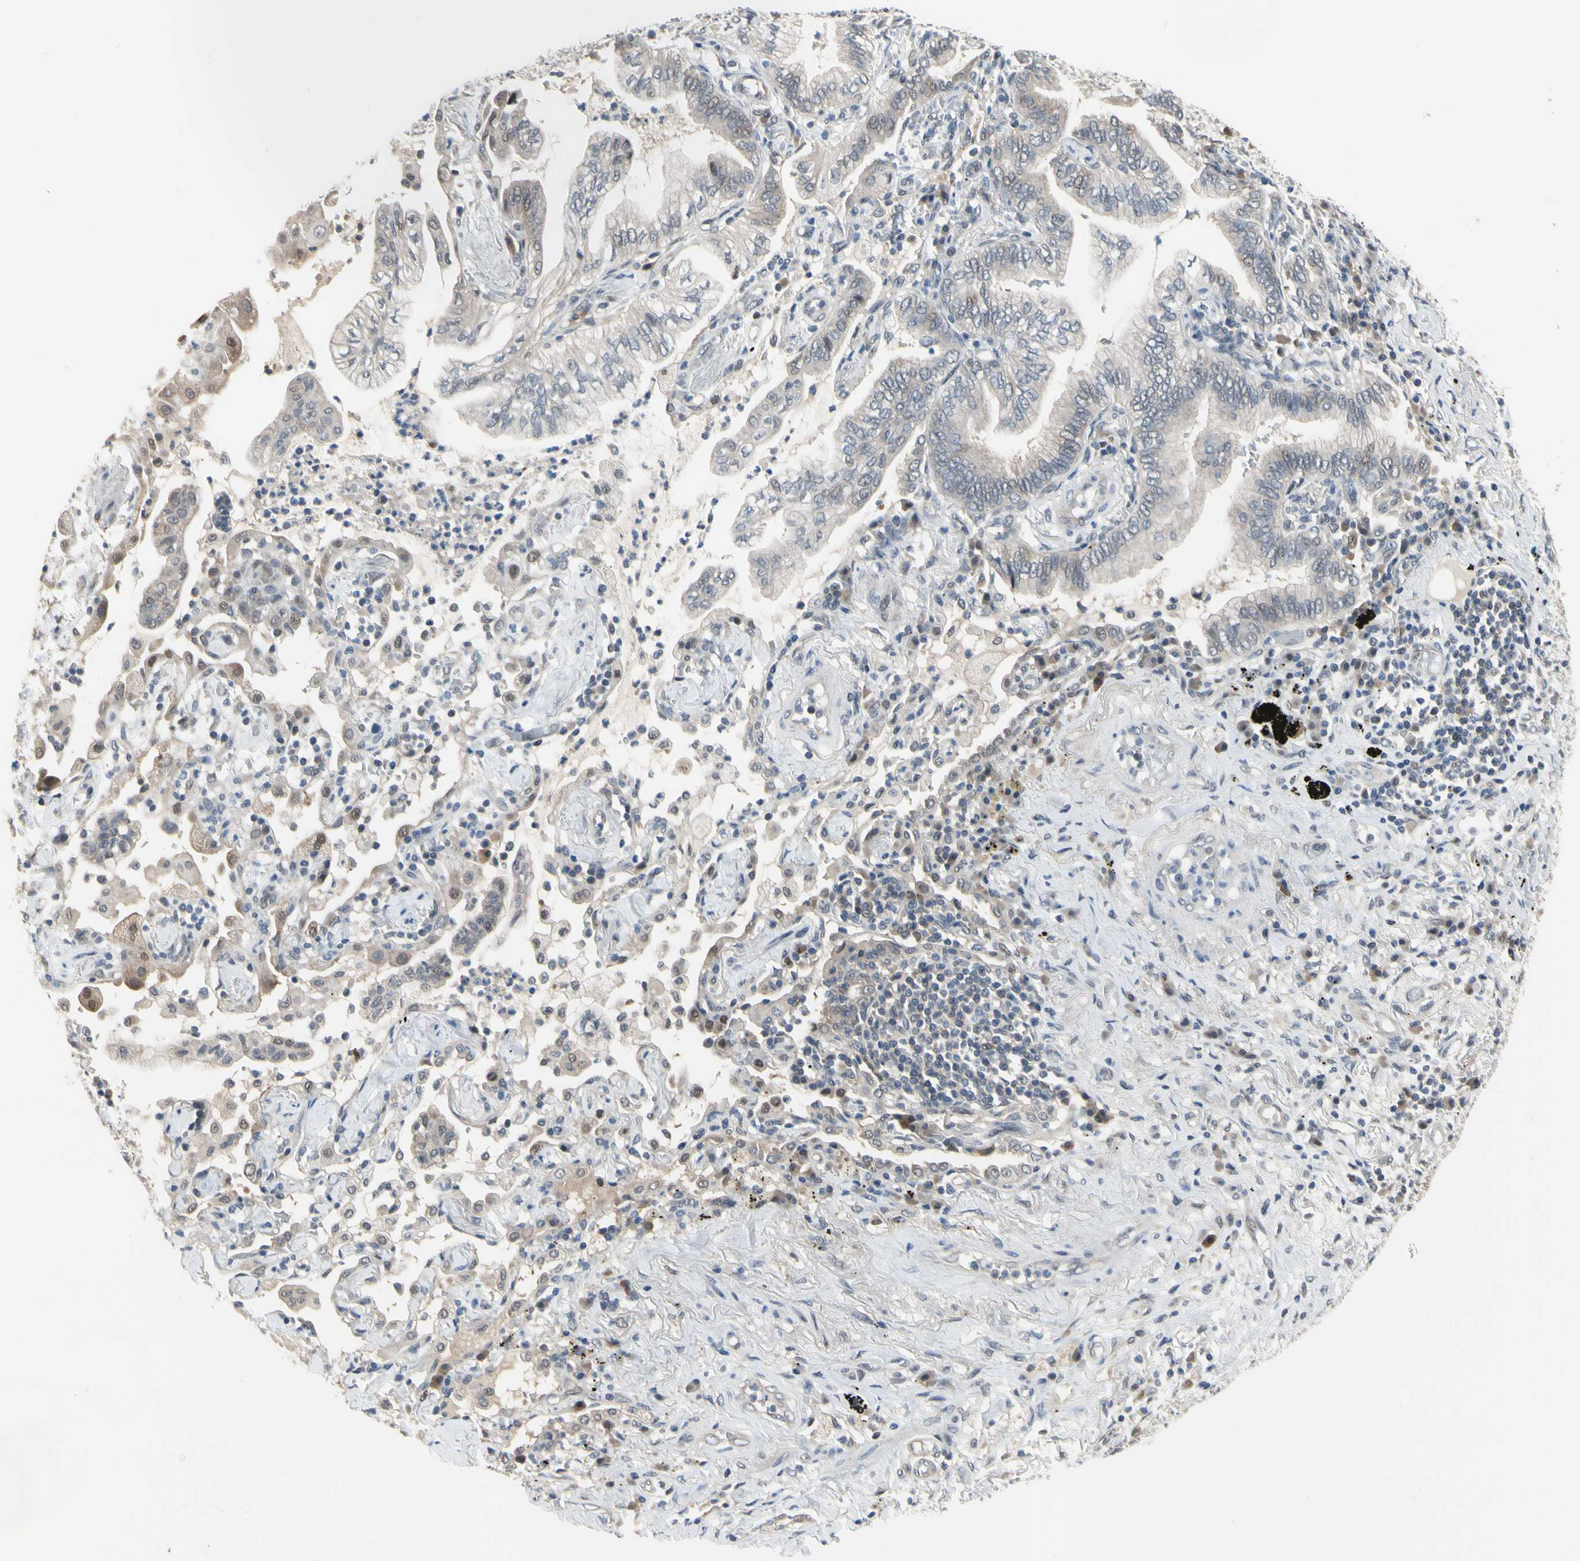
{"staining": {"intensity": "negative", "quantity": "none", "location": "none"}, "tissue": "lung cancer", "cell_type": "Tumor cells", "image_type": "cancer", "snomed": [{"axis": "morphology", "description": "Normal tissue, NOS"}, {"axis": "morphology", "description": "Adenocarcinoma, NOS"}, {"axis": "topography", "description": "Bronchus"}, {"axis": "topography", "description": "Lung"}], "caption": "High magnification brightfield microscopy of lung cancer stained with DAB (3,3'-diaminobenzidine) (brown) and counterstained with hematoxylin (blue): tumor cells show no significant expression.", "gene": "HSPA4", "patient": {"sex": "female", "age": 70}}